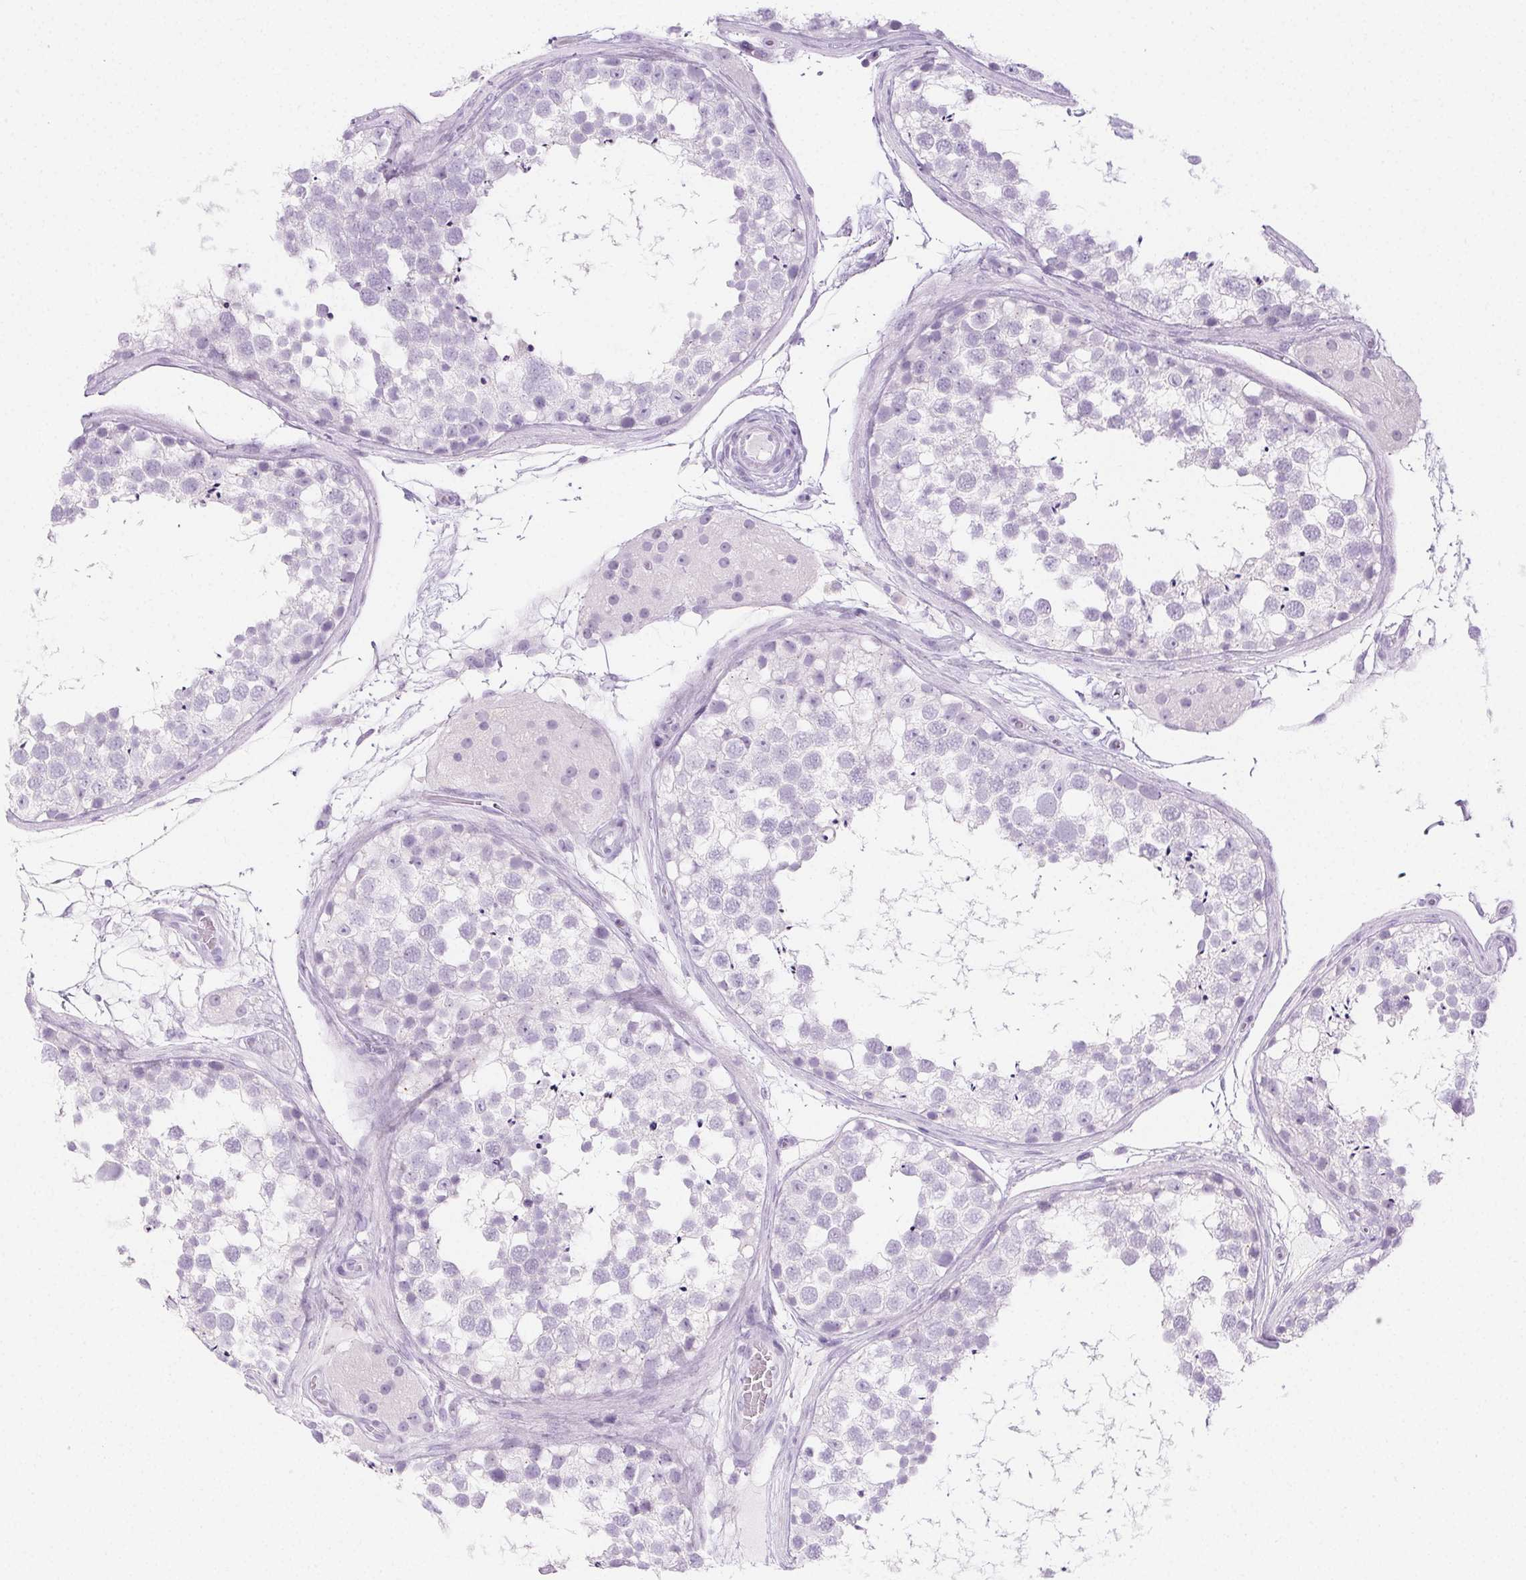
{"staining": {"intensity": "negative", "quantity": "none", "location": "none"}, "tissue": "testis", "cell_type": "Cells in seminiferous ducts", "image_type": "normal", "snomed": [{"axis": "morphology", "description": "Normal tissue, NOS"}, {"axis": "morphology", "description": "Seminoma, NOS"}, {"axis": "topography", "description": "Testis"}], "caption": "Human testis stained for a protein using immunohistochemistry demonstrates no positivity in cells in seminiferous ducts.", "gene": "PI3", "patient": {"sex": "male", "age": 65}}